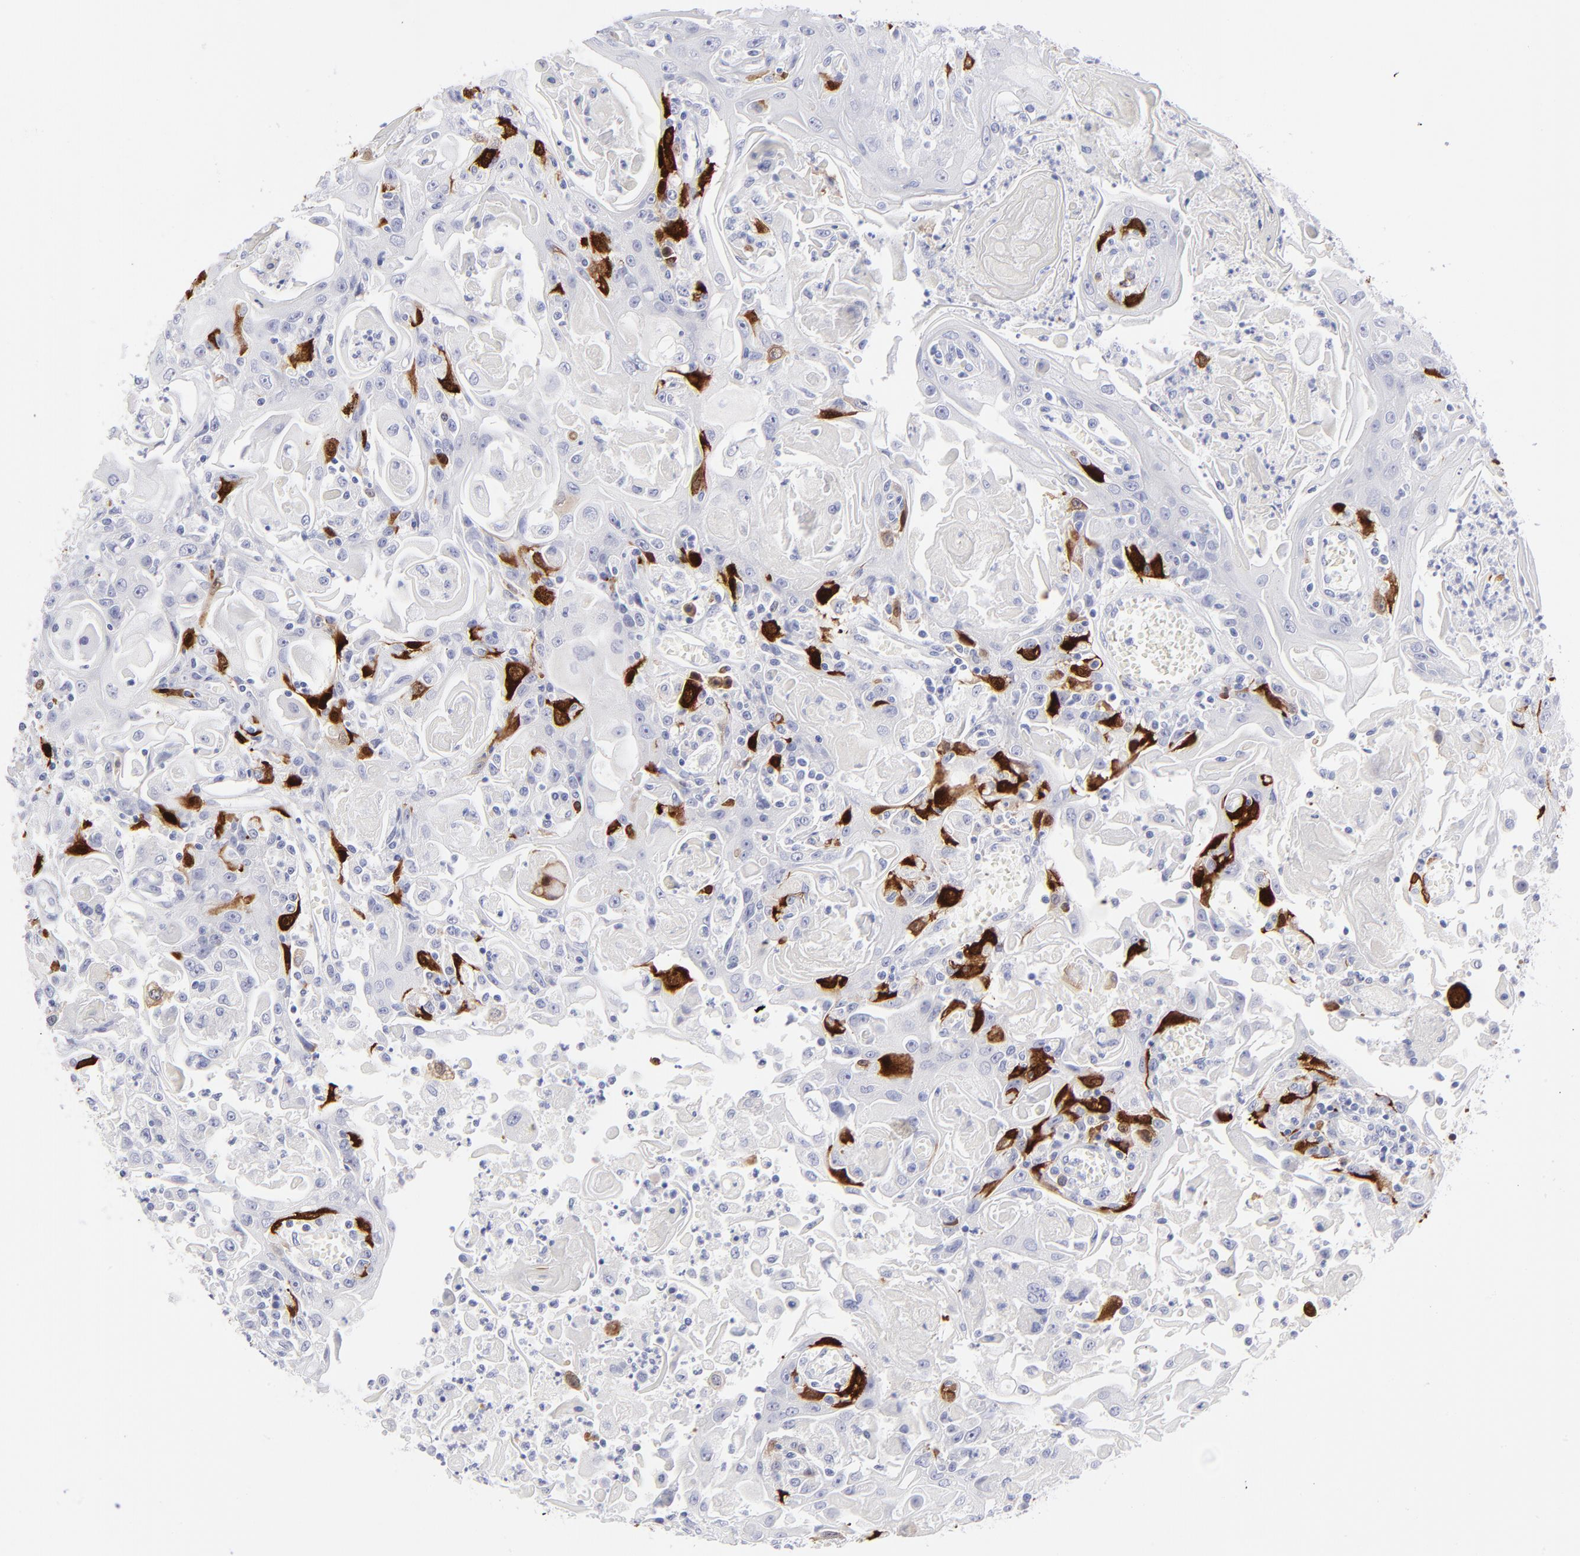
{"staining": {"intensity": "strong", "quantity": "<25%", "location": "cytoplasmic/membranous"}, "tissue": "head and neck cancer", "cell_type": "Tumor cells", "image_type": "cancer", "snomed": [{"axis": "morphology", "description": "Squamous cell carcinoma, NOS"}, {"axis": "topography", "description": "Oral tissue"}, {"axis": "topography", "description": "Head-Neck"}], "caption": "Squamous cell carcinoma (head and neck) stained with a brown dye displays strong cytoplasmic/membranous positive positivity in about <25% of tumor cells.", "gene": "CCNB1", "patient": {"sex": "female", "age": 76}}